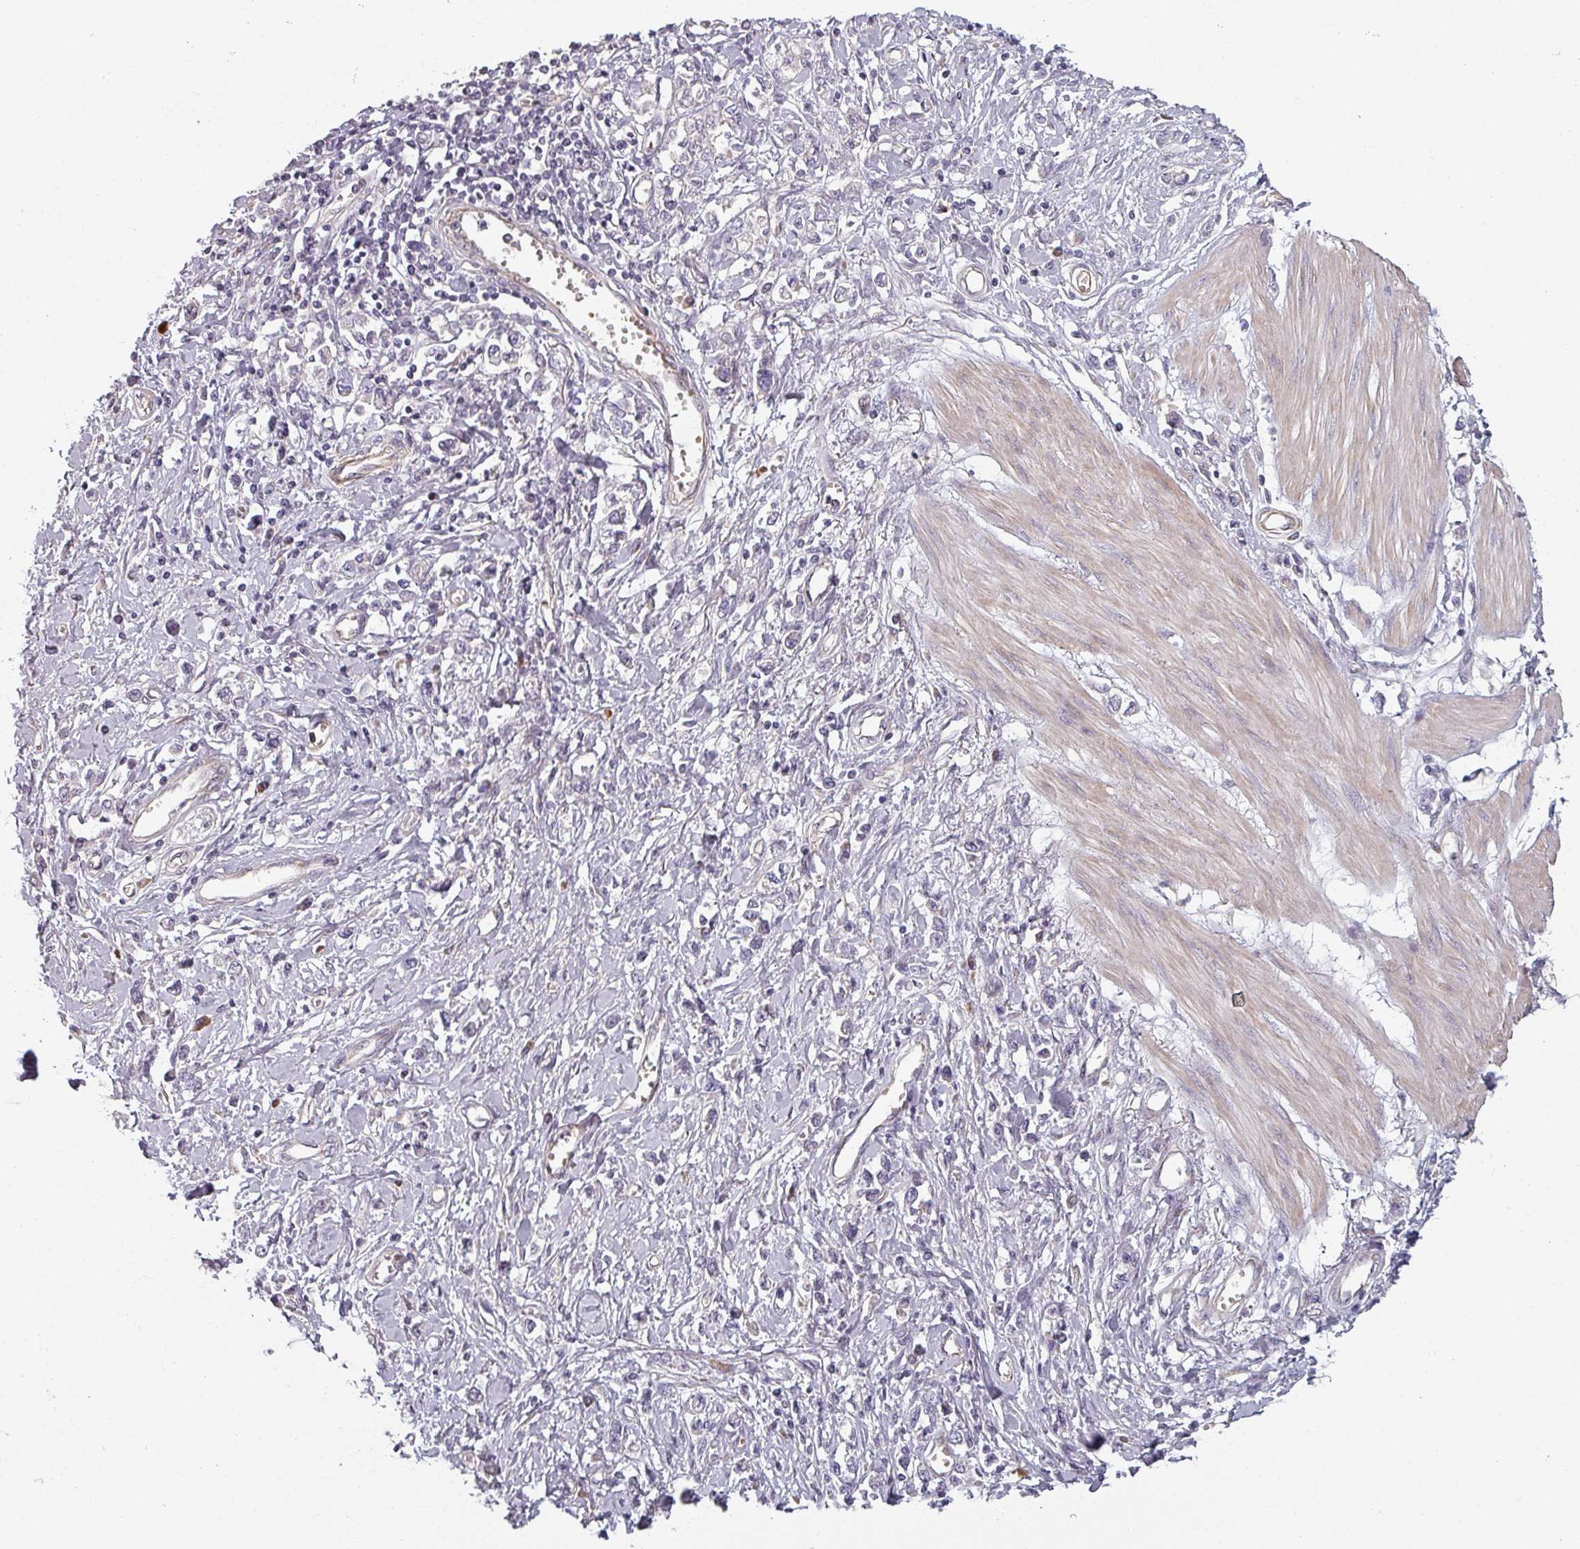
{"staining": {"intensity": "negative", "quantity": "none", "location": "none"}, "tissue": "stomach cancer", "cell_type": "Tumor cells", "image_type": "cancer", "snomed": [{"axis": "morphology", "description": "Adenocarcinoma, NOS"}, {"axis": "topography", "description": "Stomach"}], "caption": "There is no significant expression in tumor cells of stomach cancer.", "gene": "C4BPB", "patient": {"sex": "female", "age": 76}}